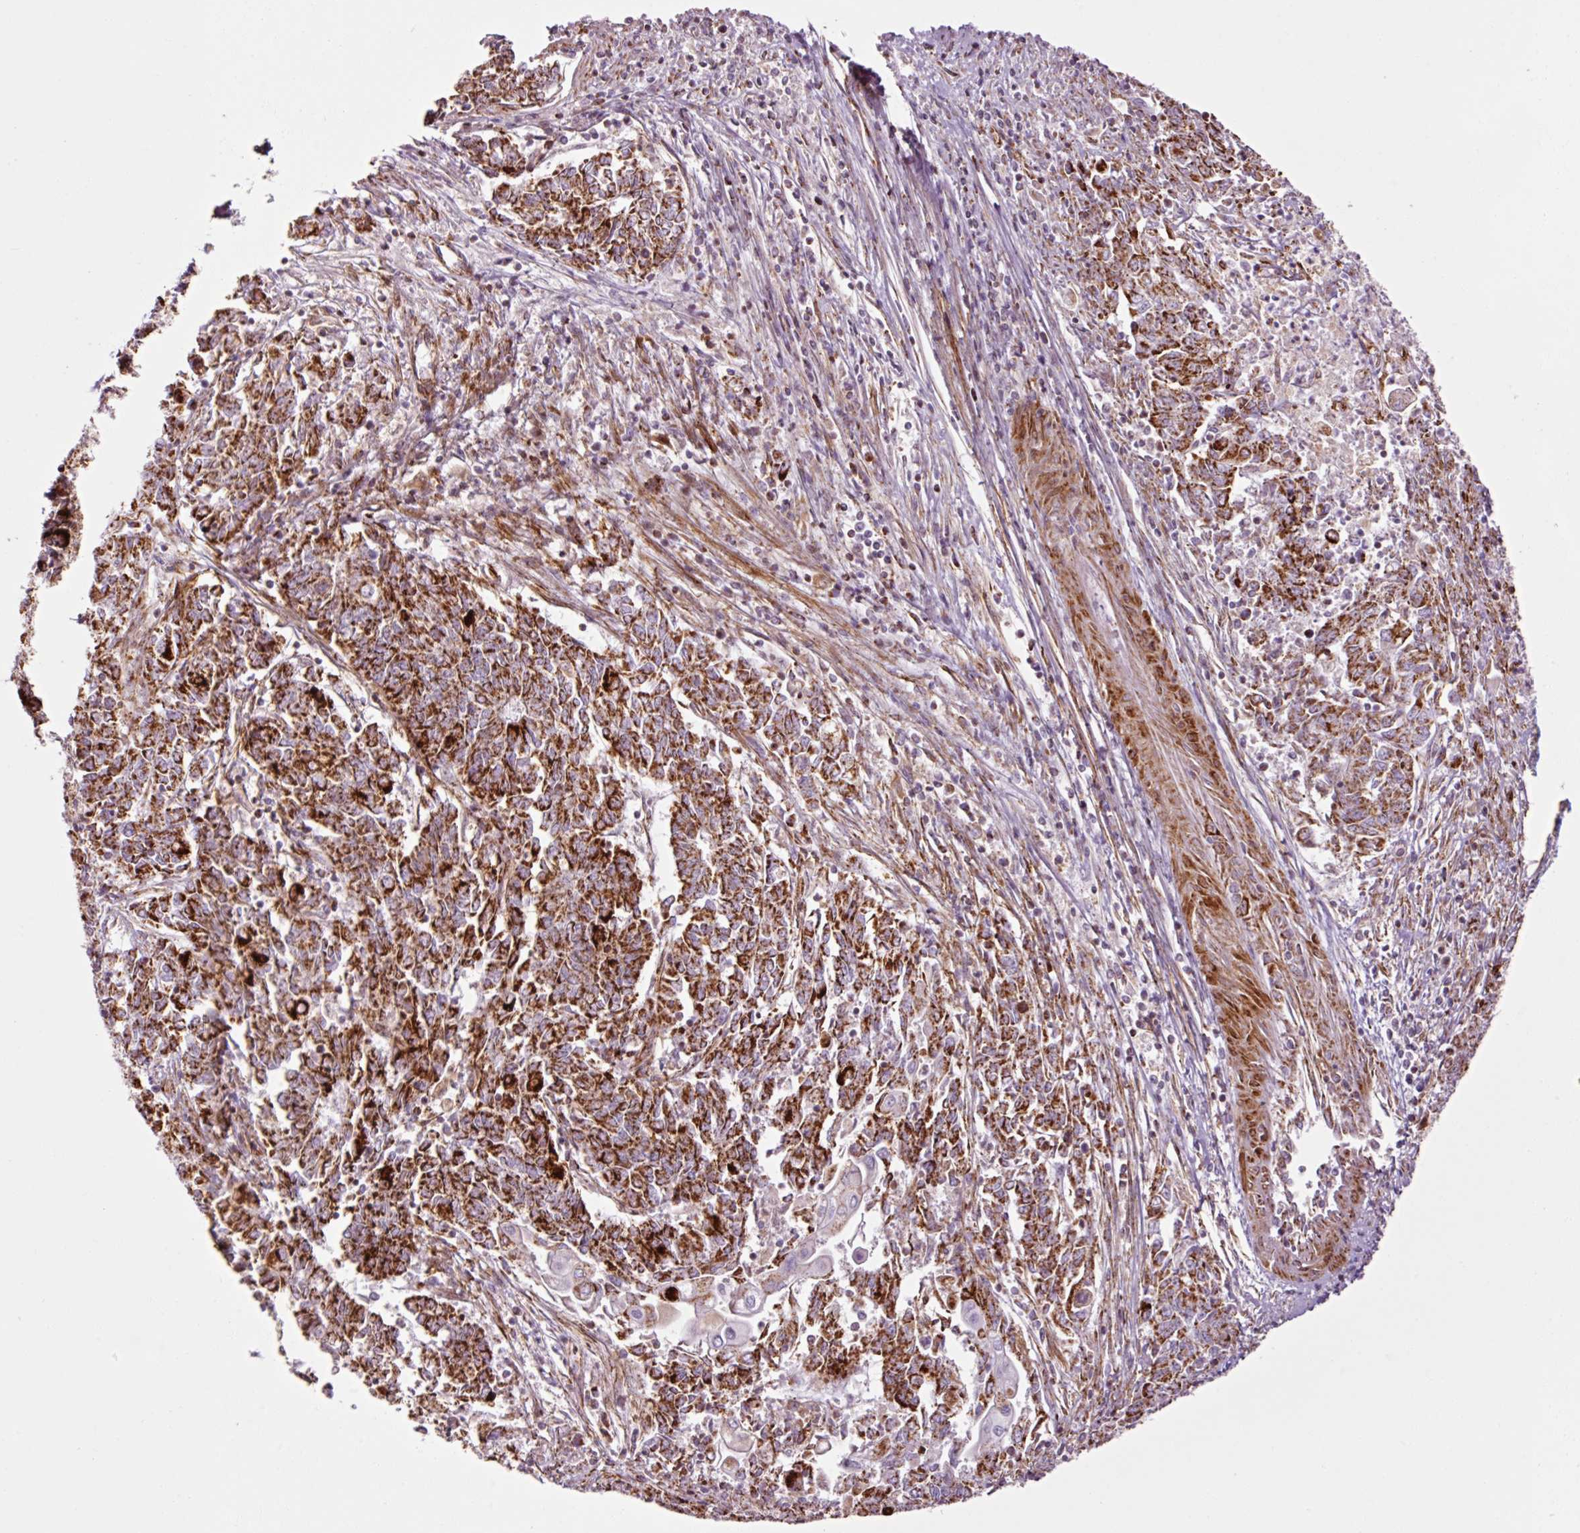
{"staining": {"intensity": "strong", "quantity": "25%-75%", "location": "cytoplasmic/membranous"}, "tissue": "endometrial cancer", "cell_type": "Tumor cells", "image_type": "cancer", "snomed": [{"axis": "morphology", "description": "Adenocarcinoma, NOS"}, {"axis": "topography", "description": "Endometrium"}], "caption": "A high-resolution image shows IHC staining of endometrial adenocarcinoma, which displays strong cytoplasmic/membranous expression in approximately 25%-75% of tumor cells.", "gene": "ANKRD20A1", "patient": {"sex": "female", "age": 54}}